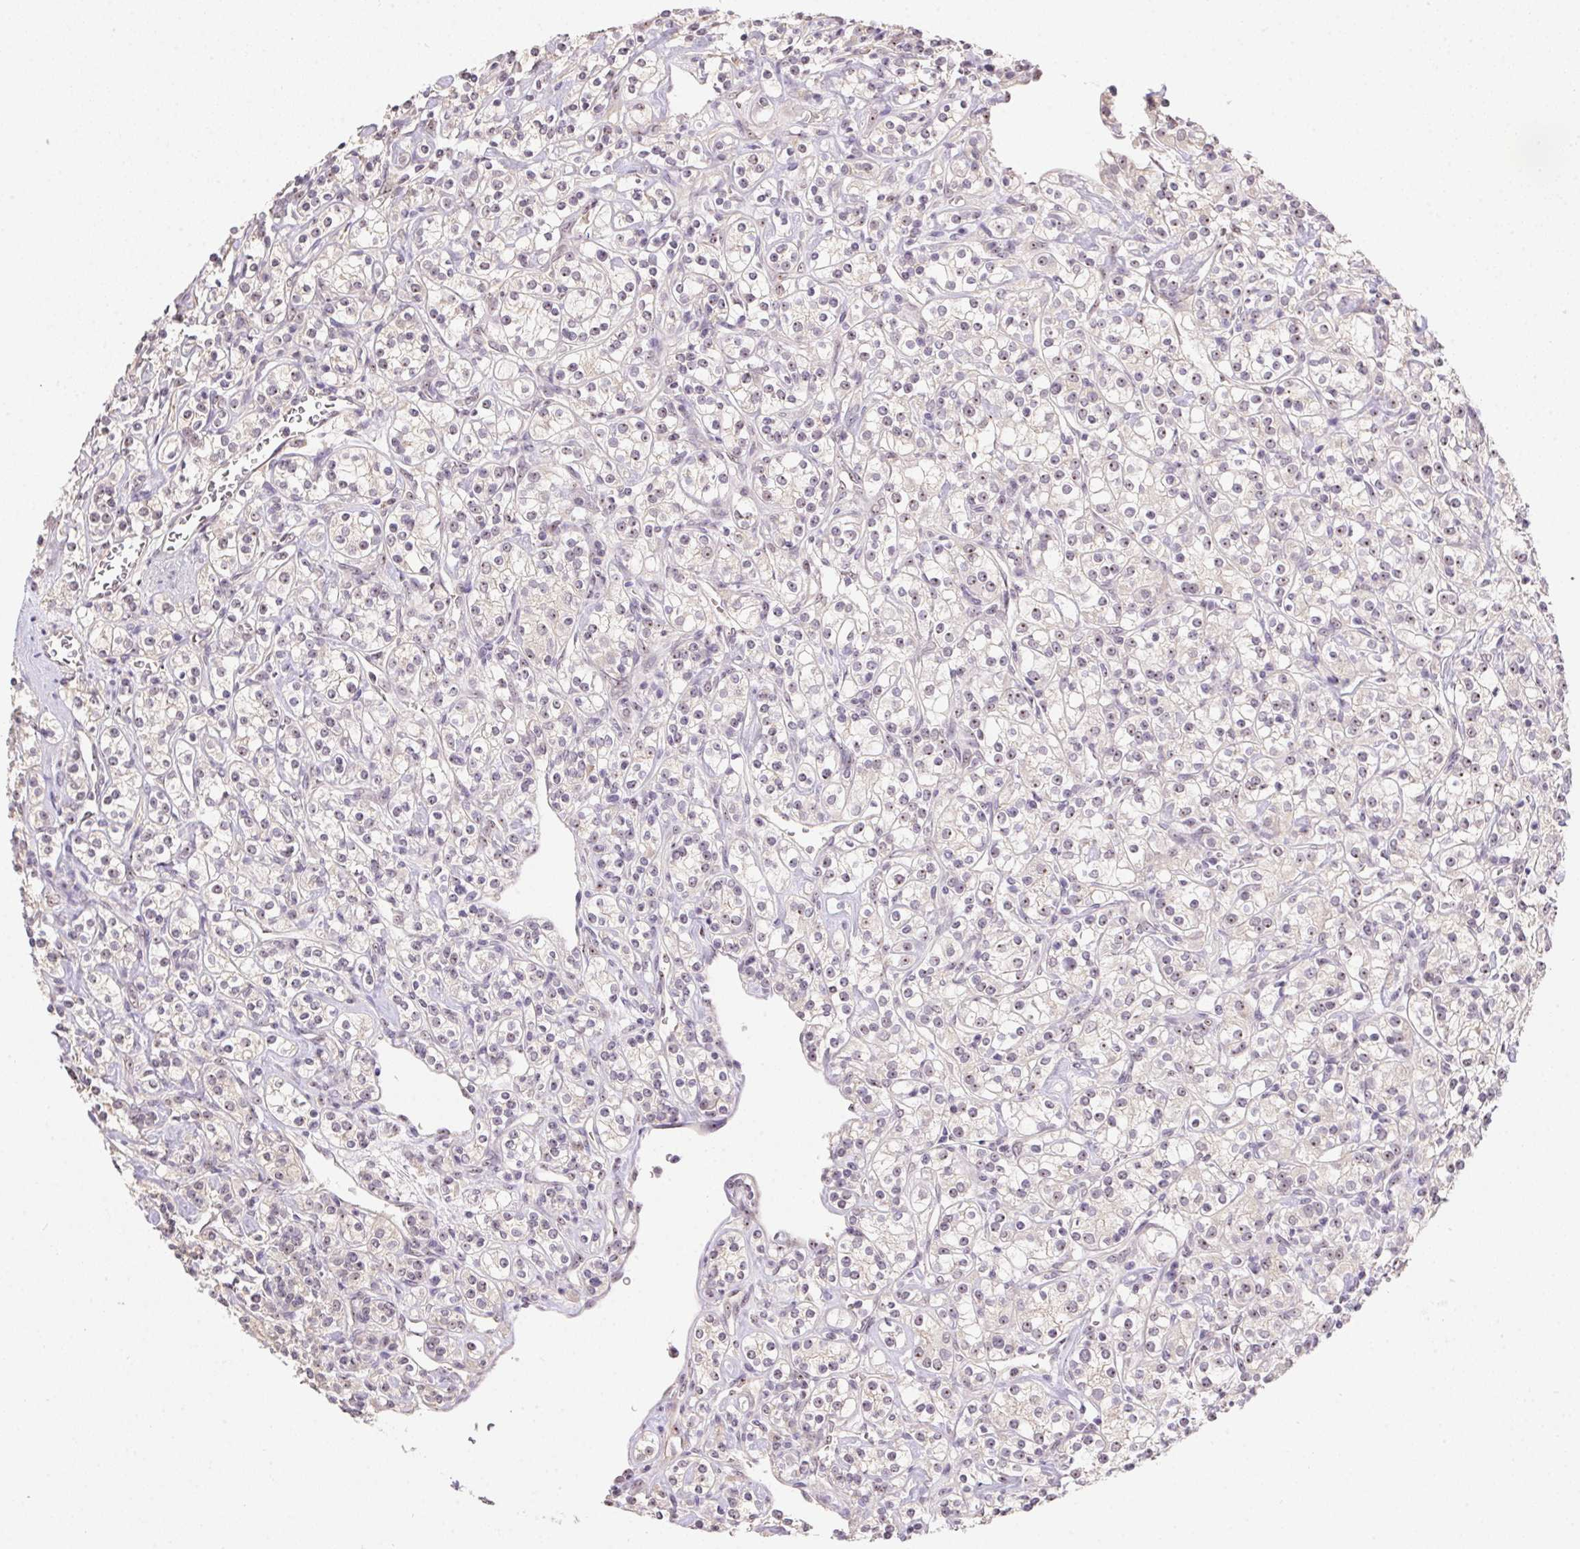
{"staining": {"intensity": "weak", "quantity": "<25%", "location": "nuclear"}, "tissue": "renal cancer", "cell_type": "Tumor cells", "image_type": "cancer", "snomed": [{"axis": "morphology", "description": "Adenocarcinoma, NOS"}, {"axis": "topography", "description": "Kidney"}], "caption": "An image of renal cancer (adenocarcinoma) stained for a protein shows no brown staining in tumor cells.", "gene": "BATF2", "patient": {"sex": "male", "age": 77}}